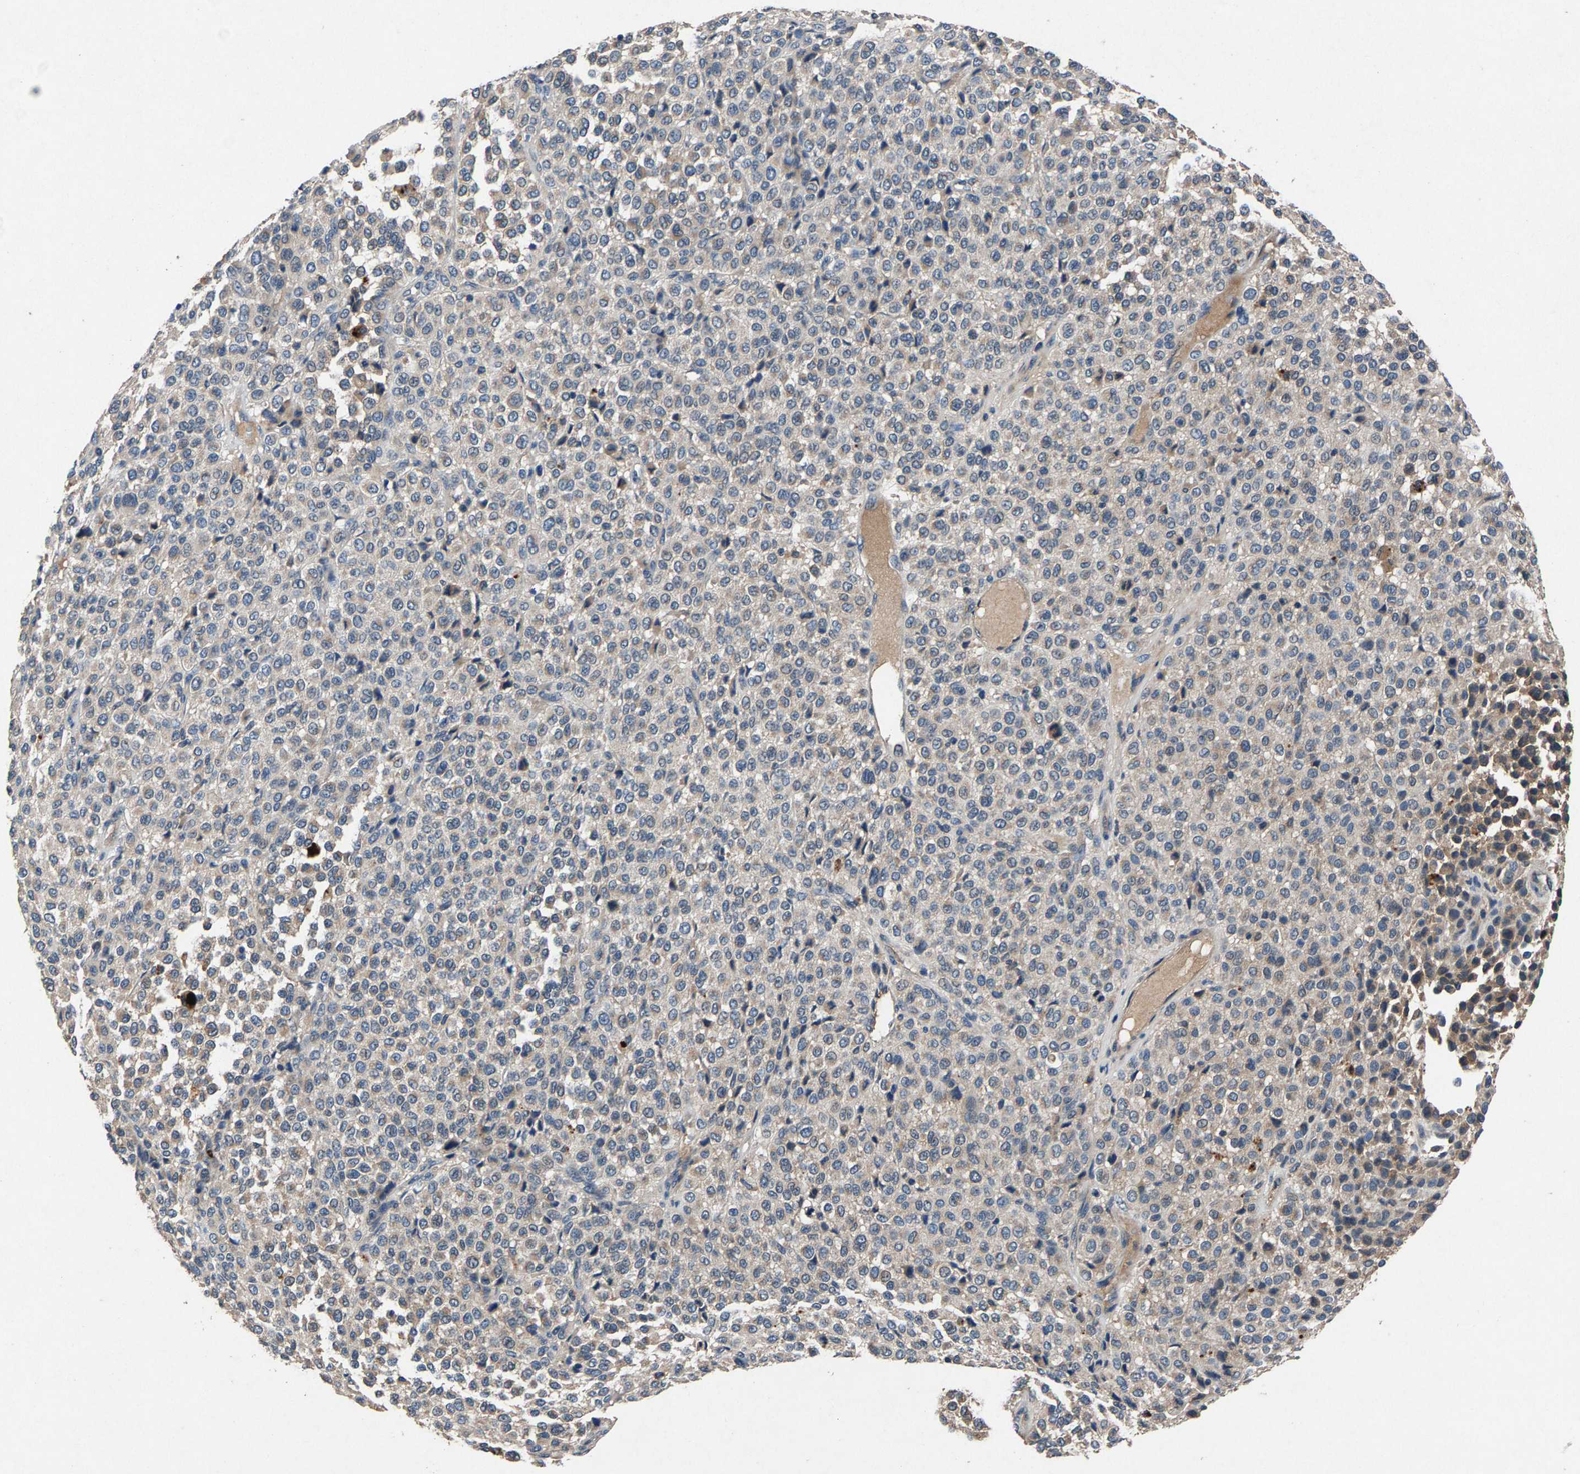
{"staining": {"intensity": "negative", "quantity": "none", "location": "none"}, "tissue": "melanoma", "cell_type": "Tumor cells", "image_type": "cancer", "snomed": [{"axis": "morphology", "description": "Malignant melanoma, Metastatic site"}, {"axis": "topography", "description": "Pancreas"}], "caption": "A high-resolution photomicrograph shows immunohistochemistry staining of malignant melanoma (metastatic site), which demonstrates no significant expression in tumor cells.", "gene": "PRXL2C", "patient": {"sex": "female", "age": 30}}